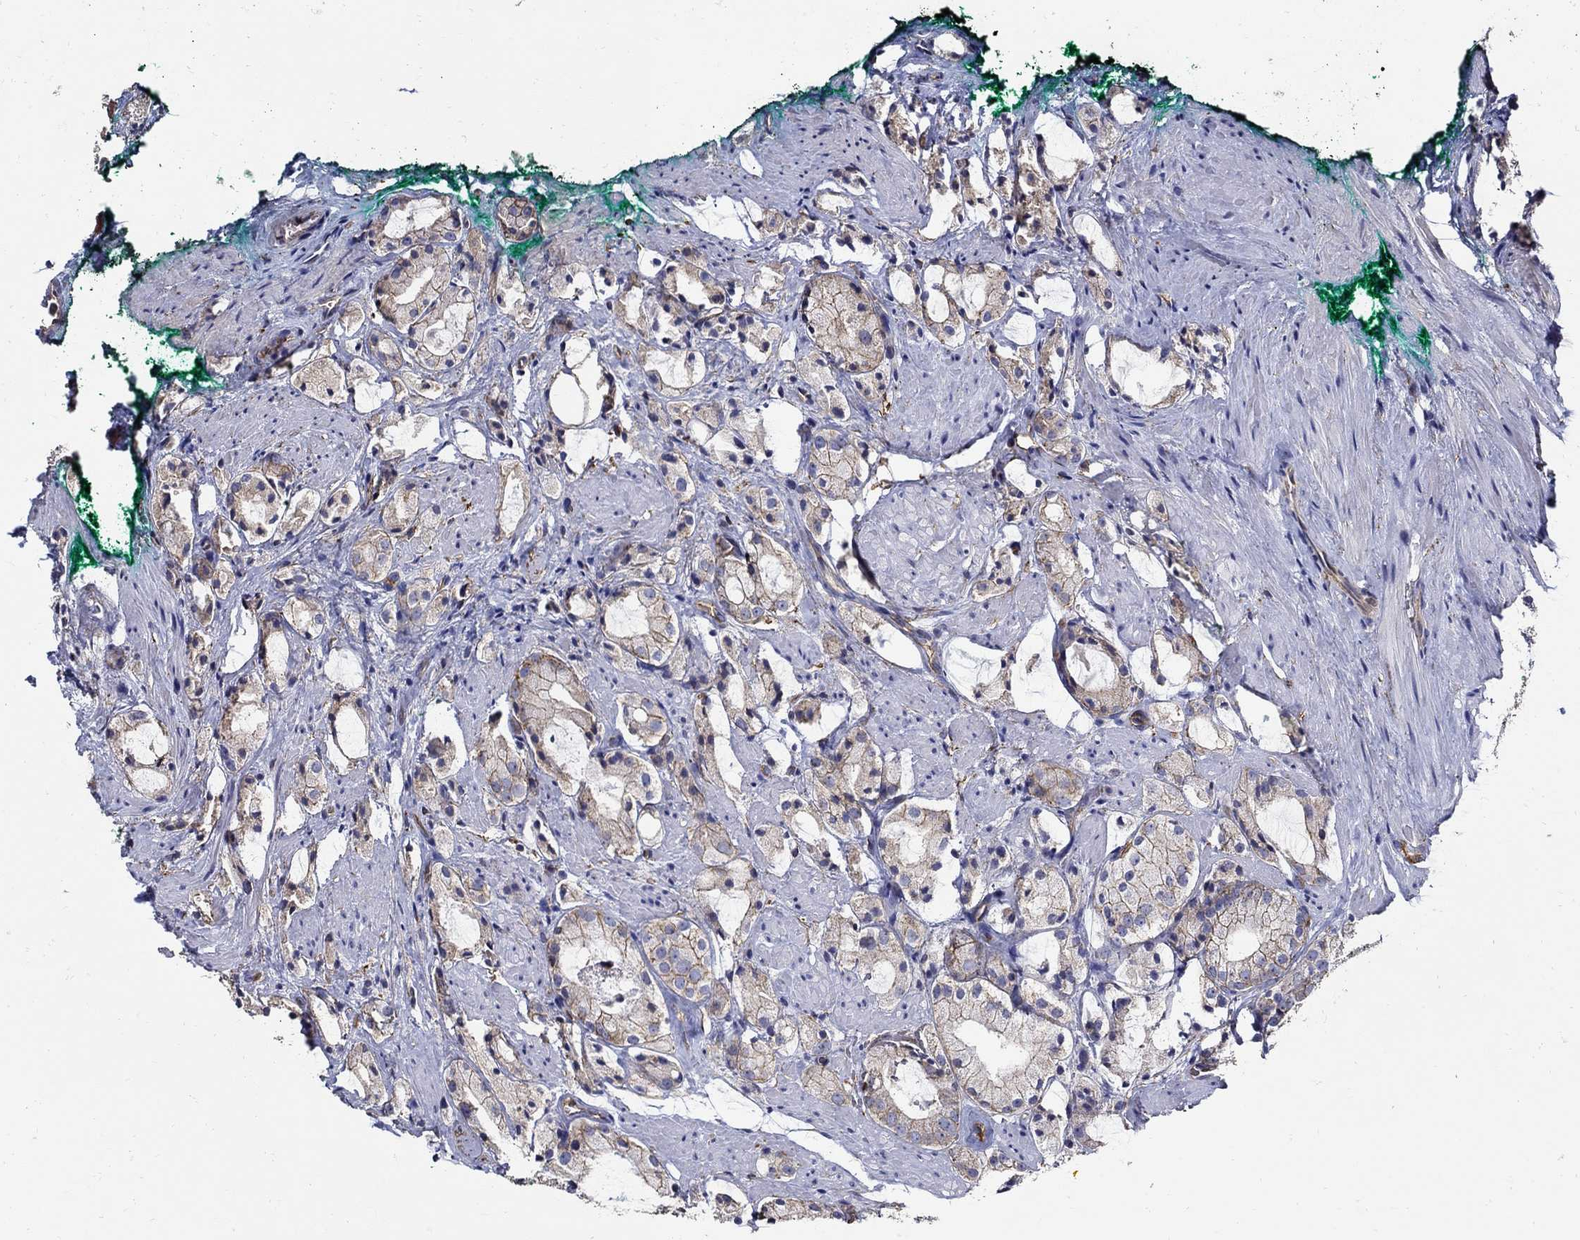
{"staining": {"intensity": "moderate", "quantity": "<25%", "location": "cytoplasmic/membranous"}, "tissue": "prostate cancer", "cell_type": "Tumor cells", "image_type": "cancer", "snomed": [{"axis": "morphology", "description": "Adenocarcinoma, NOS"}, {"axis": "morphology", "description": "Adenocarcinoma, High grade"}, {"axis": "topography", "description": "Prostate"}], "caption": "Immunohistochemical staining of human prostate cancer reveals moderate cytoplasmic/membranous protein staining in about <25% of tumor cells.", "gene": "APBB3", "patient": {"sex": "male", "age": 64}}